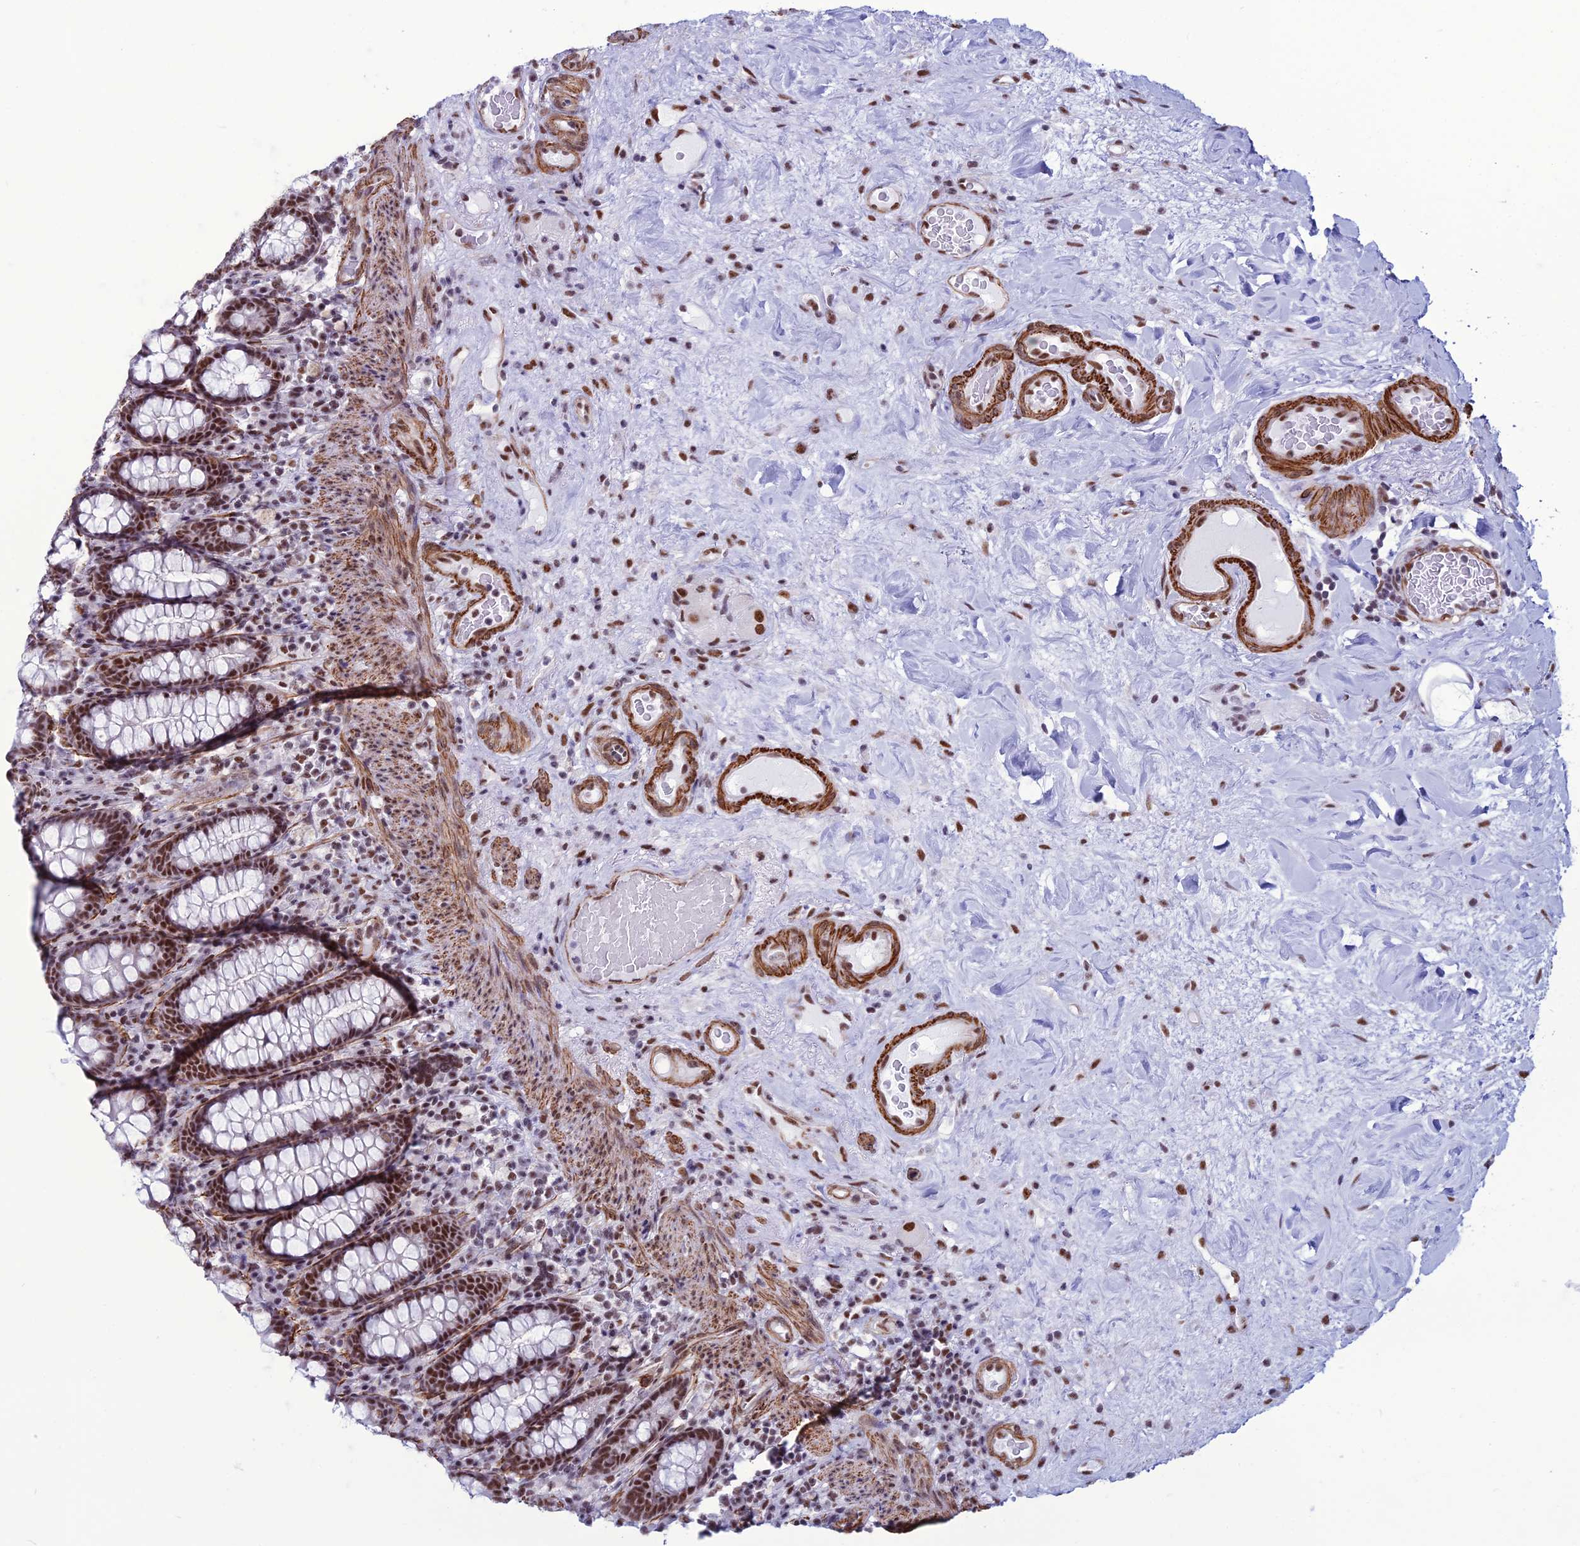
{"staining": {"intensity": "strong", "quantity": ">75%", "location": "nuclear"}, "tissue": "colon", "cell_type": "Endothelial cells", "image_type": "normal", "snomed": [{"axis": "morphology", "description": "Normal tissue, NOS"}, {"axis": "topography", "description": "Colon"}], "caption": "The immunohistochemical stain labels strong nuclear staining in endothelial cells of benign colon.", "gene": "U2AF1", "patient": {"sex": "female", "age": 79}}